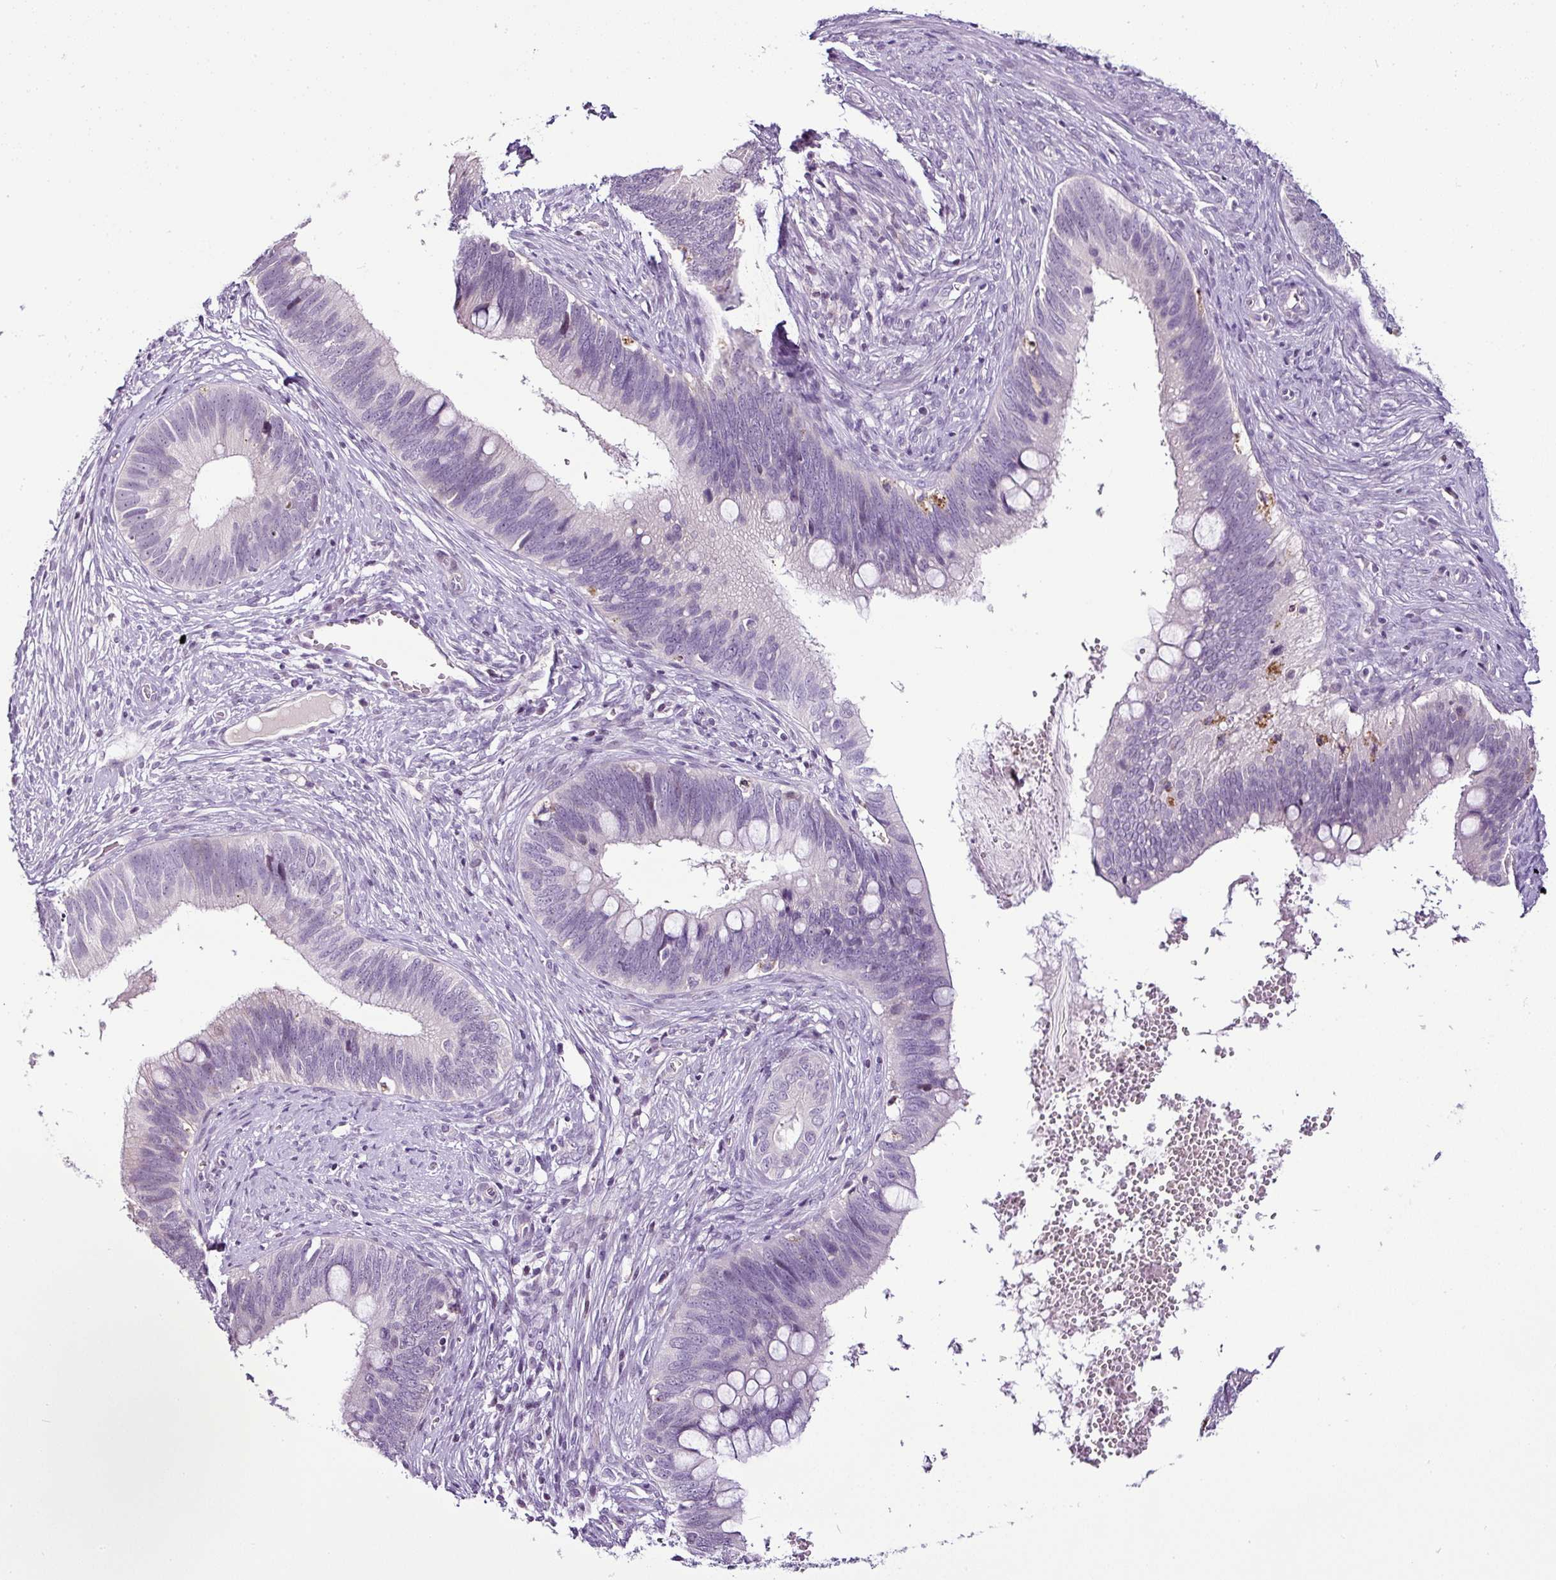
{"staining": {"intensity": "negative", "quantity": "none", "location": "none"}, "tissue": "cervical cancer", "cell_type": "Tumor cells", "image_type": "cancer", "snomed": [{"axis": "morphology", "description": "Adenocarcinoma, NOS"}, {"axis": "topography", "description": "Cervix"}], "caption": "Tumor cells are negative for brown protein staining in cervical cancer (adenocarcinoma).", "gene": "TEX30", "patient": {"sex": "female", "age": 42}}